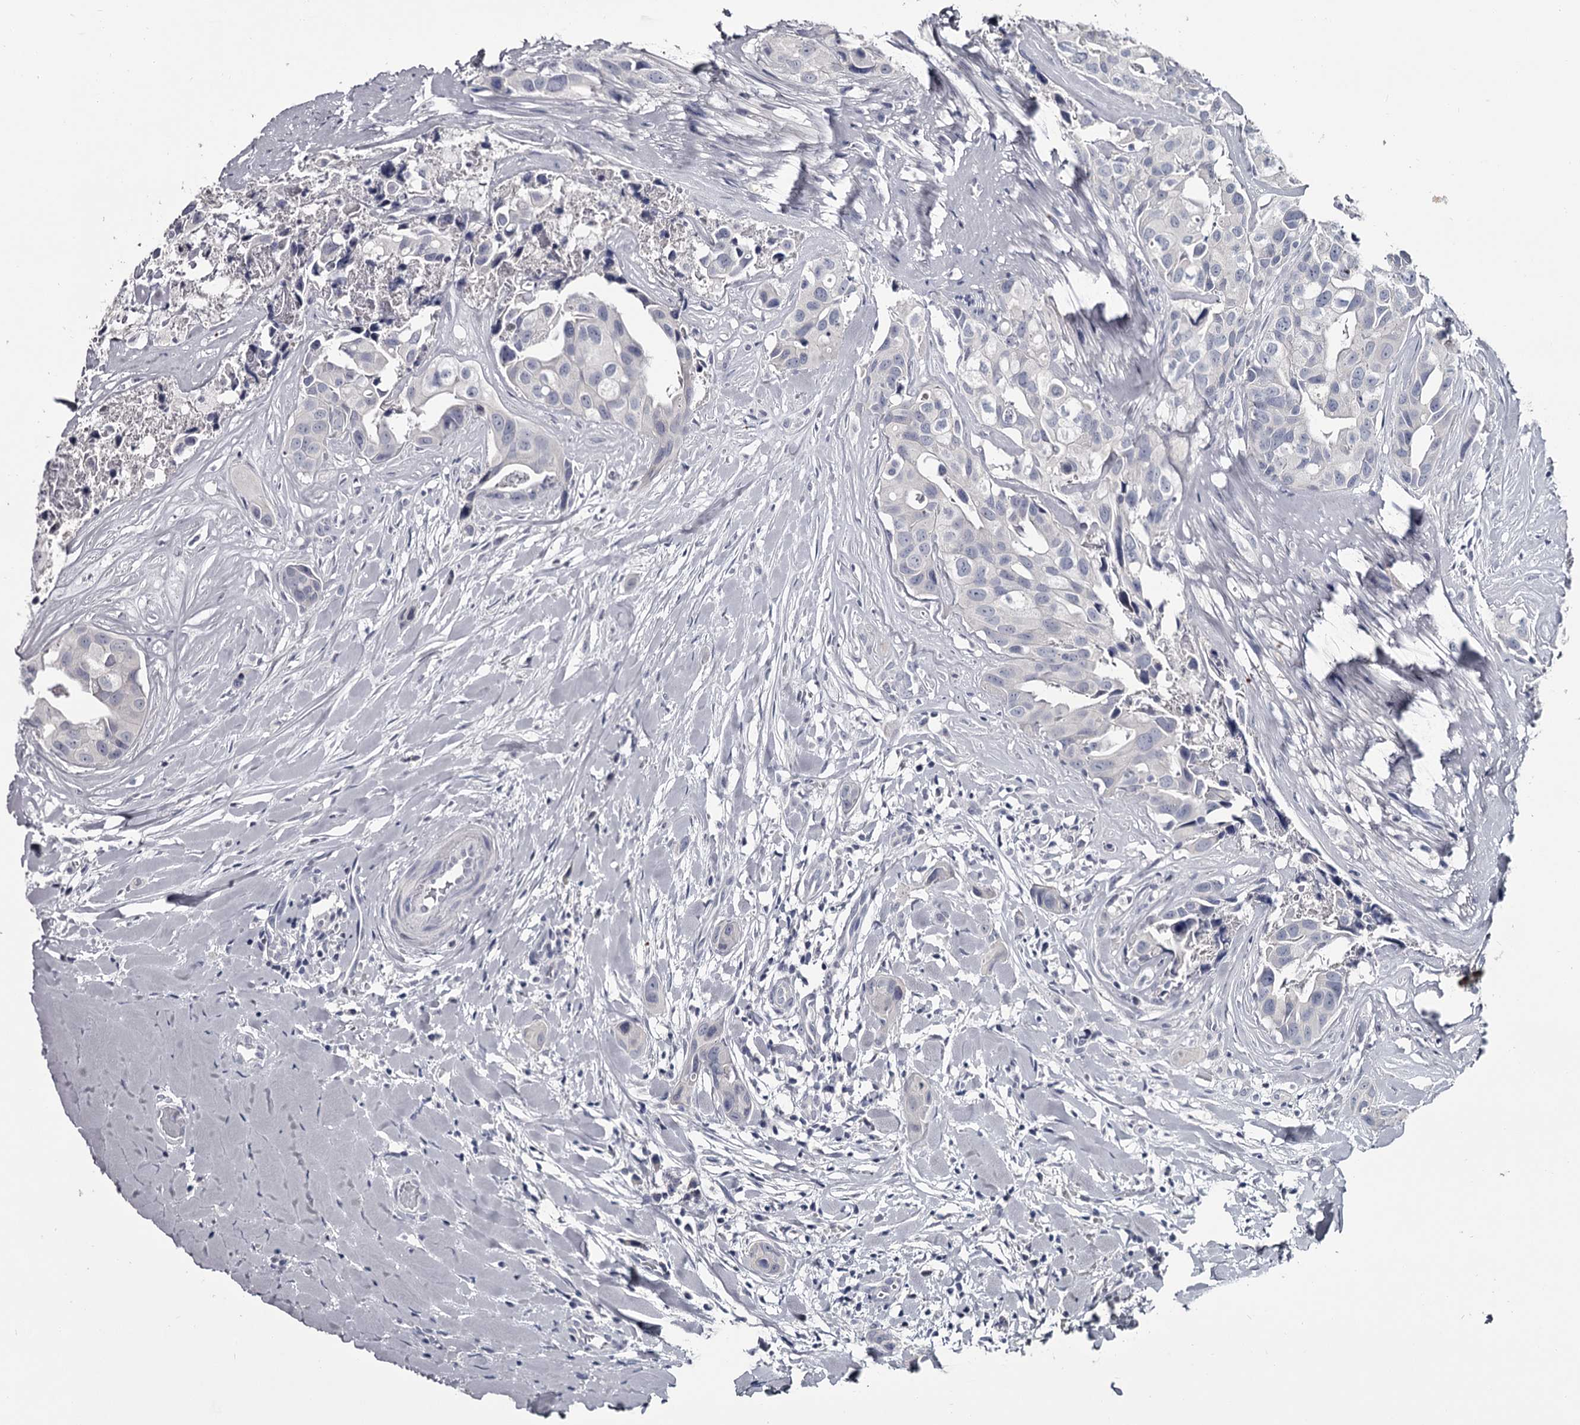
{"staining": {"intensity": "negative", "quantity": "none", "location": "none"}, "tissue": "head and neck cancer", "cell_type": "Tumor cells", "image_type": "cancer", "snomed": [{"axis": "morphology", "description": "Adenocarcinoma, NOS"}, {"axis": "morphology", "description": "Adenocarcinoma, metastatic, NOS"}, {"axis": "topography", "description": "Head-Neck"}], "caption": "An image of human metastatic adenocarcinoma (head and neck) is negative for staining in tumor cells.", "gene": "DAO", "patient": {"sex": "male", "age": 75}}